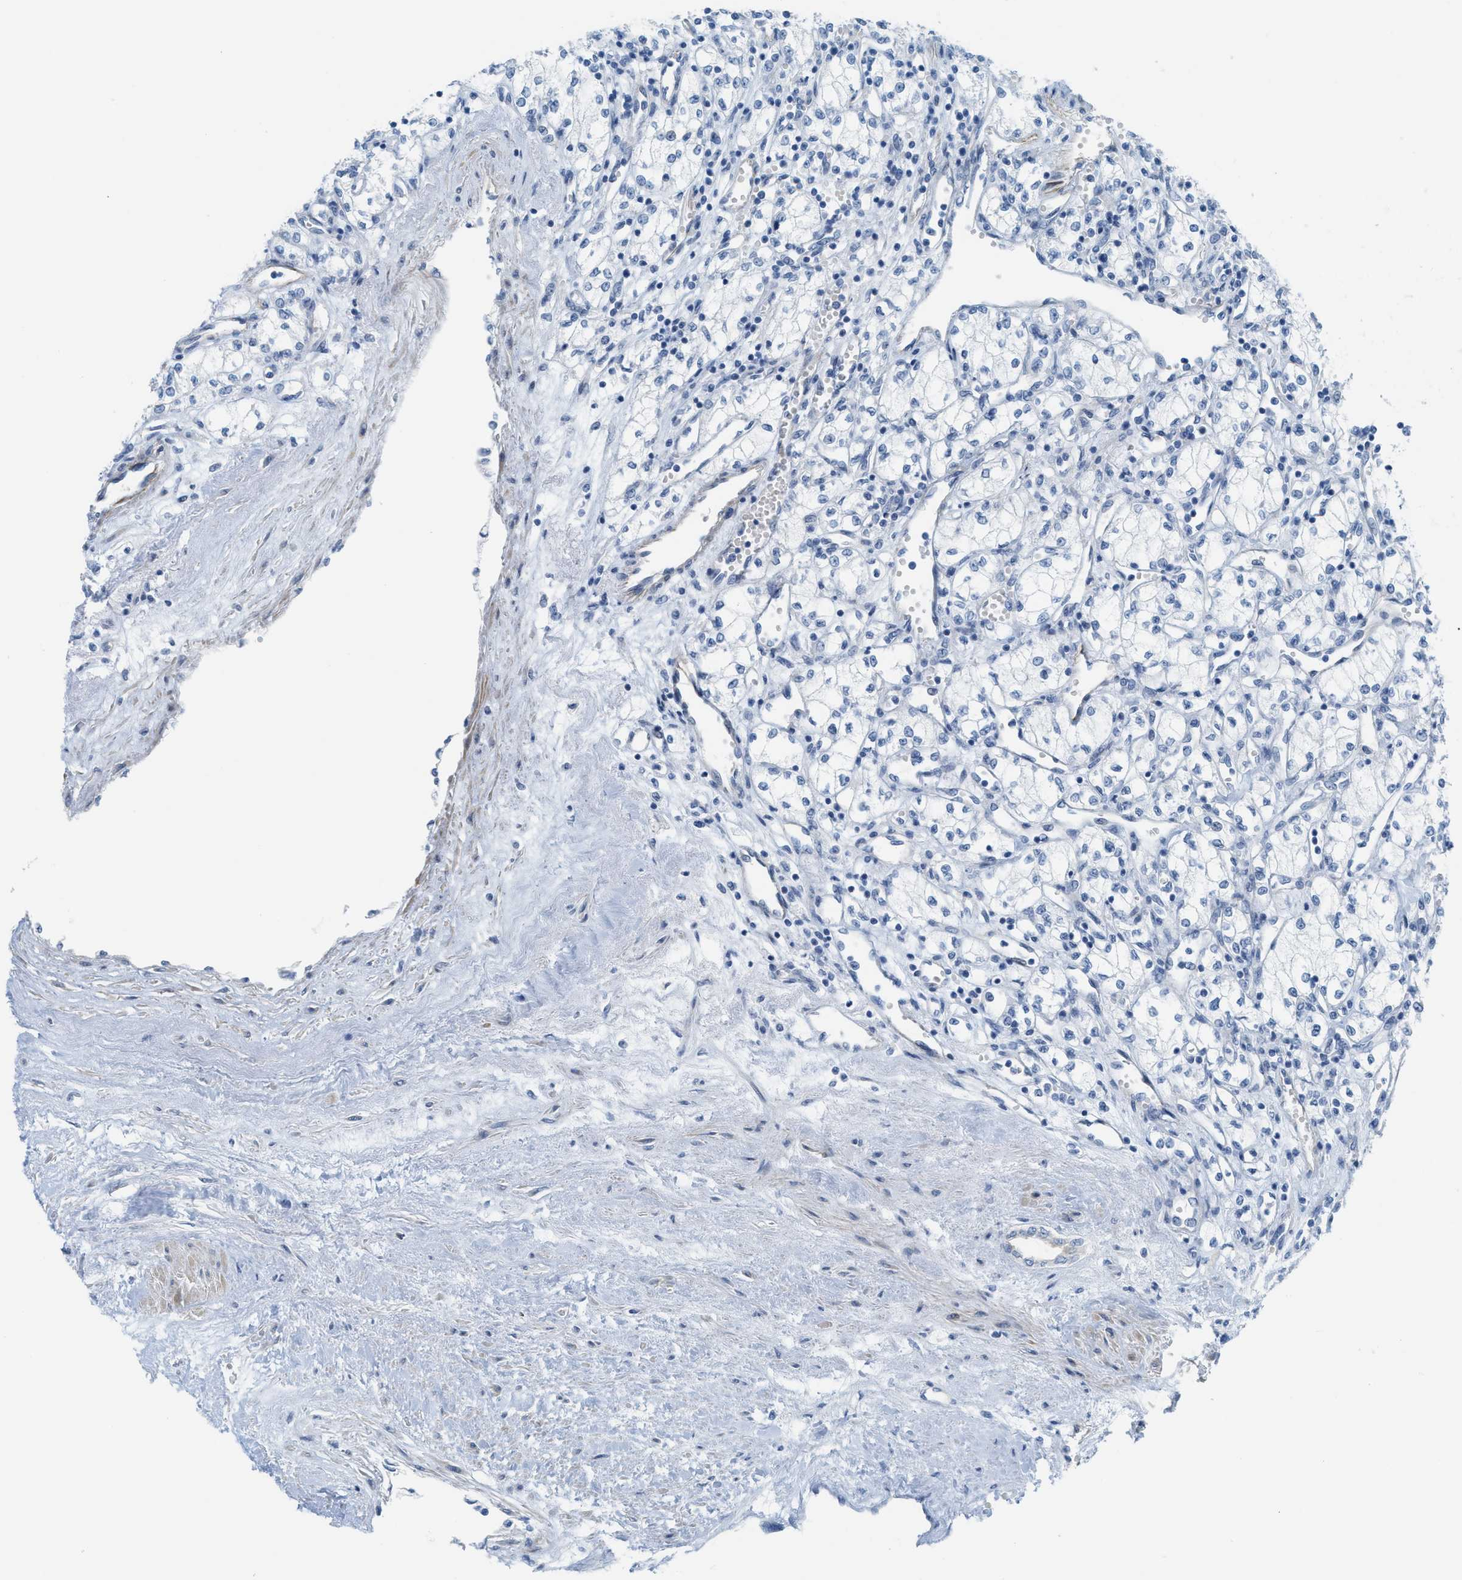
{"staining": {"intensity": "negative", "quantity": "none", "location": "none"}, "tissue": "renal cancer", "cell_type": "Tumor cells", "image_type": "cancer", "snomed": [{"axis": "morphology", "description": "Adenocarcinoma, NOS"}, {"axis": "topography", "description": "Kidney"}], "caption": "The histopathology image shows no staining of tumor cells in renal adenocarcinoma. The staining was performed using DAB to visualize the protein expression in brown, while the nuclei were stained in blue with hematoxylin (Magnification: 20x).", "gene": "SLC12A1", "patient": {"sex": "male", "age": 59}}